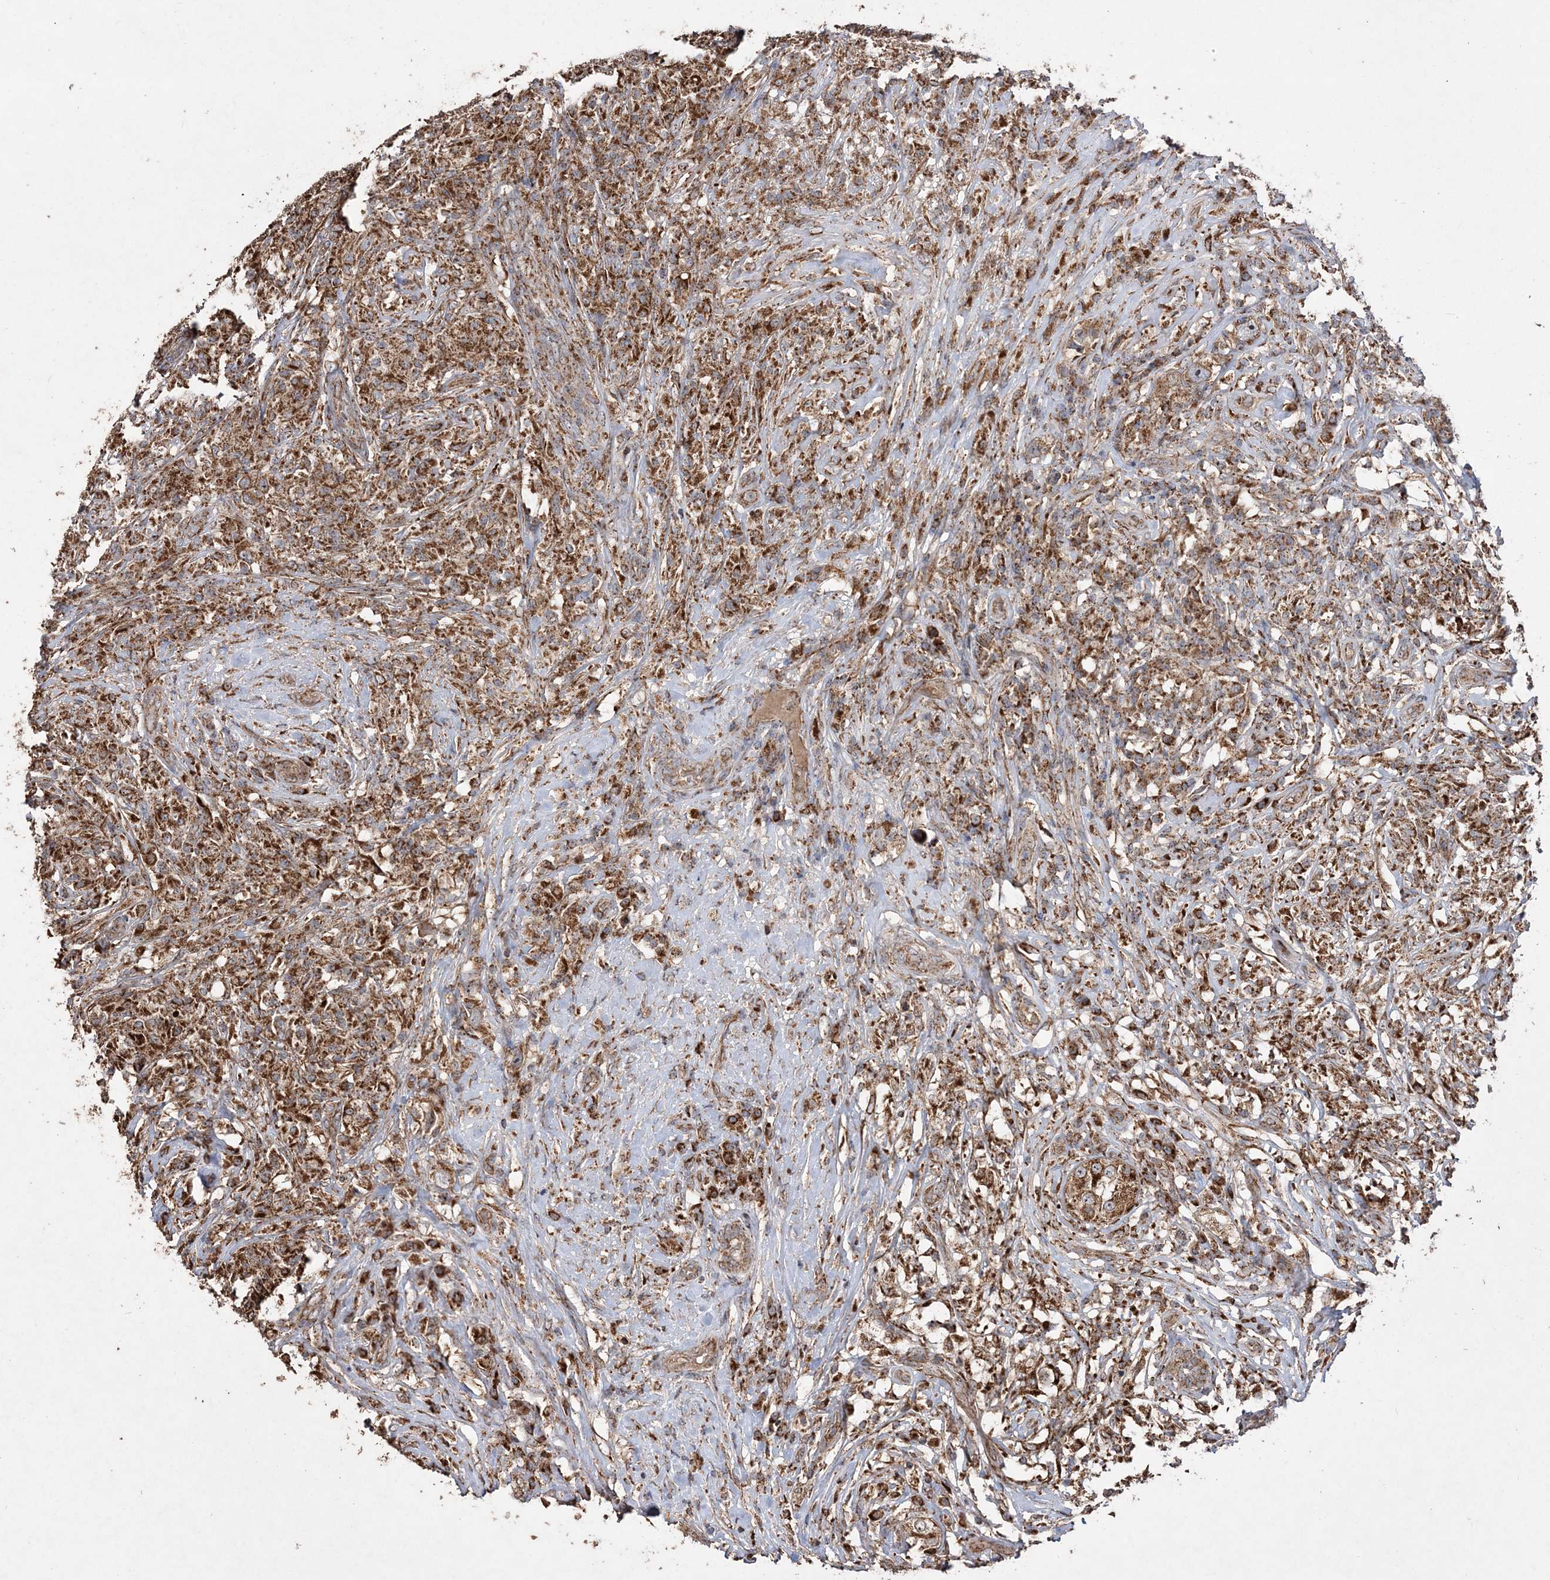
{"staining": {"intensity": "strong", "quantity": ">75%", "location": "cytoplasmic/membranous"}, "tissue": "testis cancer", "cell_type": "Tumor cells", "image_type": "cancer", "snomed": [{"axis": "morphology", "description": "Seminoma, NOS"}, {"axis": "topography", "description": "Testis"}], "caption": "Protein expression analysis of human testis cancer (seminoma) reveals strong cytoplasmic/membranous expression in about >75% of tumor cells. Using DAB (brown) and hematoxylin (blue) stains, captured at high magnification using brightfield microscopy.", "gene": "POC5", "patient": {"sex": "male", "age": 49}}